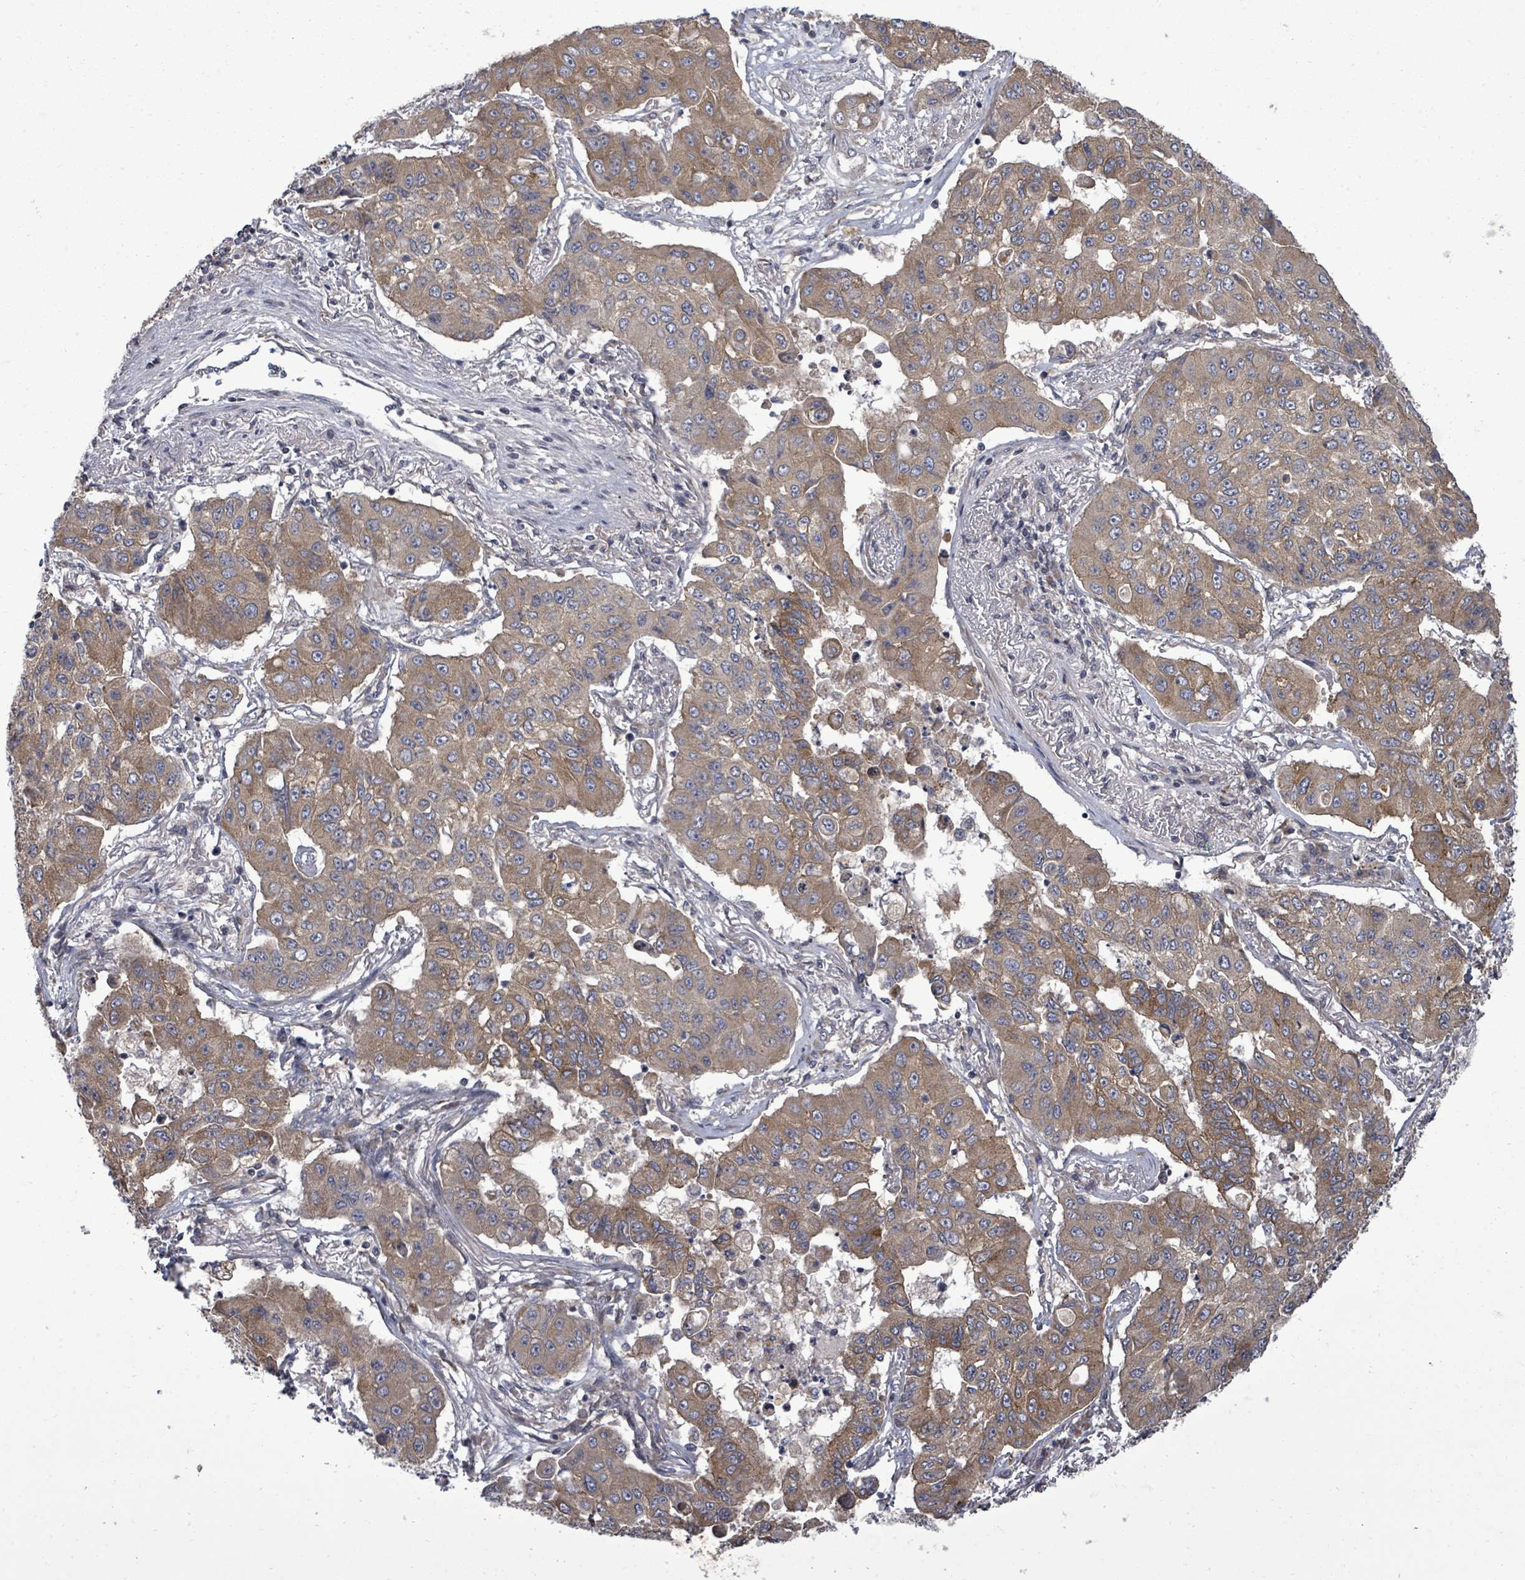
{"staining": {"intensity": "moderate", "quantity": ">75%", "location": "cytoplasmic/membranous"}, "tissue": "lung cancer", "cell_type": "Tumor cells", "image_type": "cancer", "snomed": [{"axis": "morphology", "description": "Squamous cell carcinoma, NOS"}, {"axis": "topography", "description": "Lung"}], "caption": "DAB (3,3'-diaminobenzidine) immunohistochemical staining of human lung cancer (squamous cell carcinoma) shows moderate cytoplasmic/membranous protein staining in approximately >75% of tumor cells. (Brightfield microscopy of DAB IHC at high magnification).", "gene": "KRTAP27-1", "patient": {"sex": "male", "age": 74}}